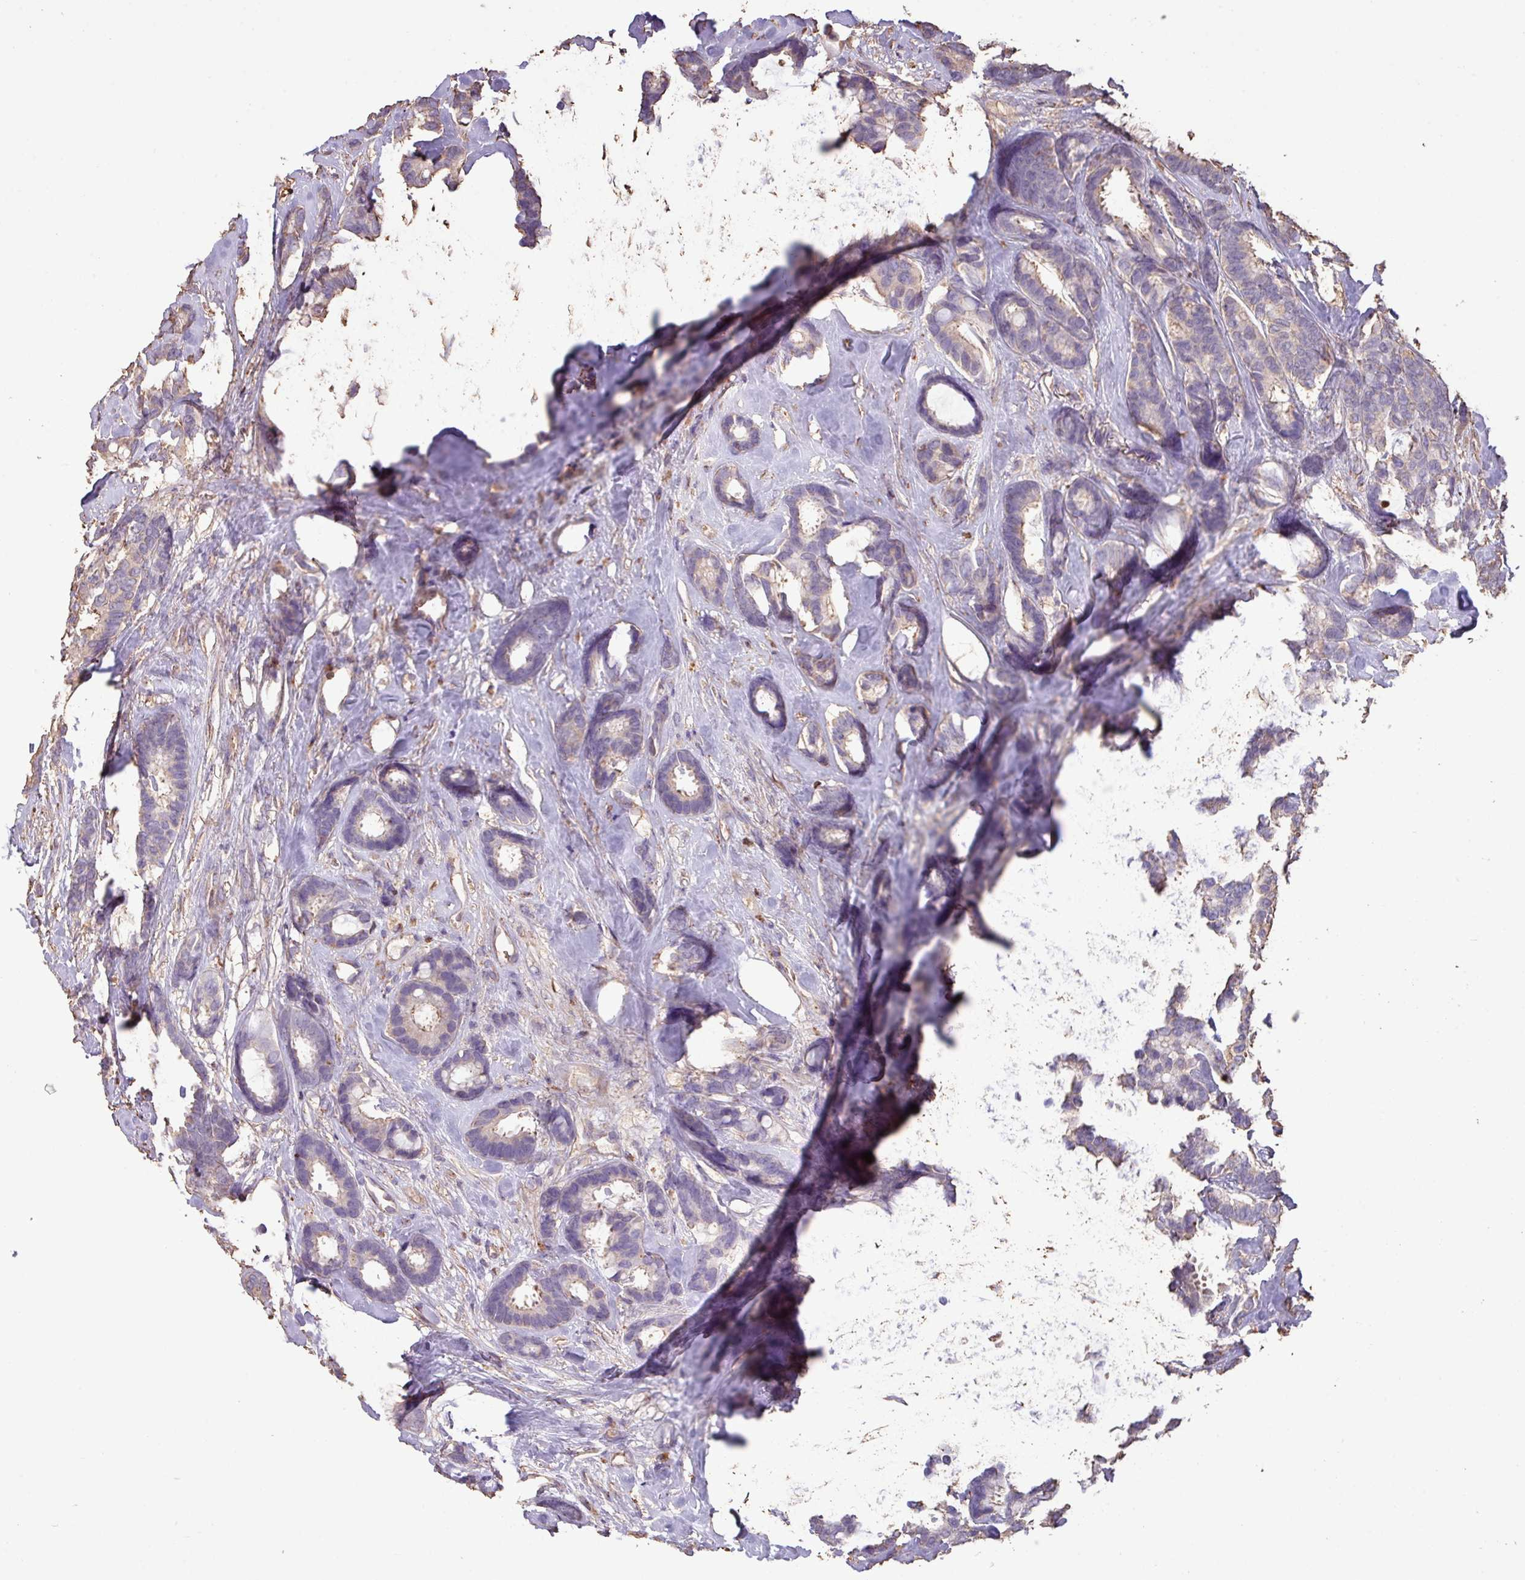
{"staining": {"intensity": "weak", "quantity": "<25%", "location": "cytoplasmic/membranous"}, "tissue": "breast cancer", "cell_type": "Tumor cells", "image_type": "cancer", "snomed": [{"axis": "morphology", "description": "Duct carcinoma"}, {"axis": "topography", "description": "Breast"}], "caption": "DAB (3,3'-diaminobenzidine) immunohistochemical staining of infiltrating ductal carcinoma (breast) reveals no significant staining in tumor cells.", "gene": "CAMK2B", "patient": {"sex": "female", "age": 87}}